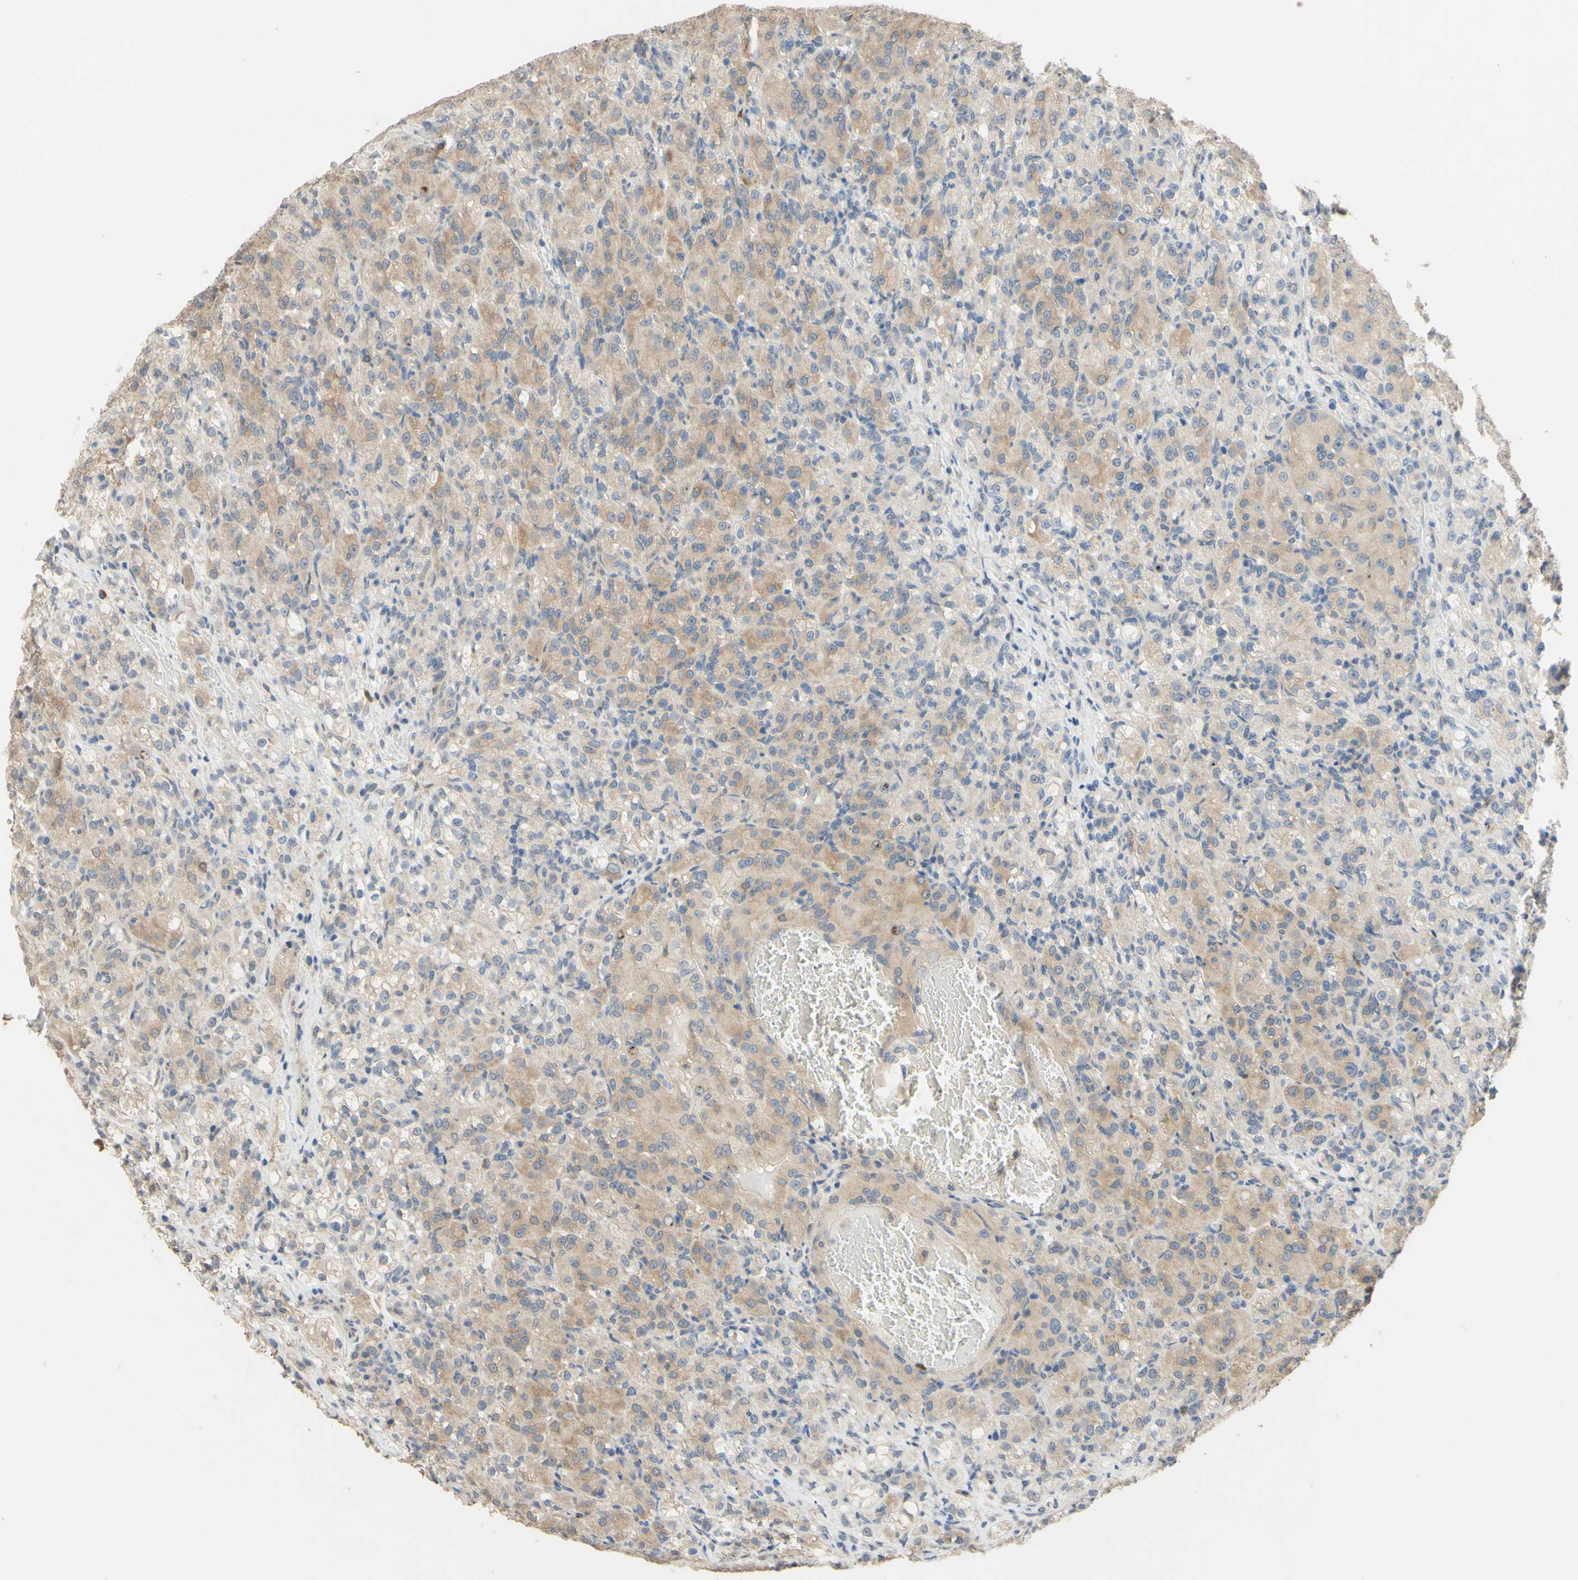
{"staining": {"intensity": "moderate", "quantity": "25%-75%", "location": "cytoplasmic/membranous"}, "tissue": "renal cancer", "cell_type": "Tumor cells", "image_type": "cancer", "snomed": [{"axis": "morphology", "description": "Adenocarcinoma, NOS"}, {"axis": "topography", "description": "Kidney"}], "caption": "High-power microscopy captured an immunohistochemistry (IHC) histopathology image of renal cancer, revealing moderate cytoplasmic/membranous staining in approximately 25%-75% of tumor cells.", "gene": "SMIM19", "patient": {"sex": "male", "age": 61}}